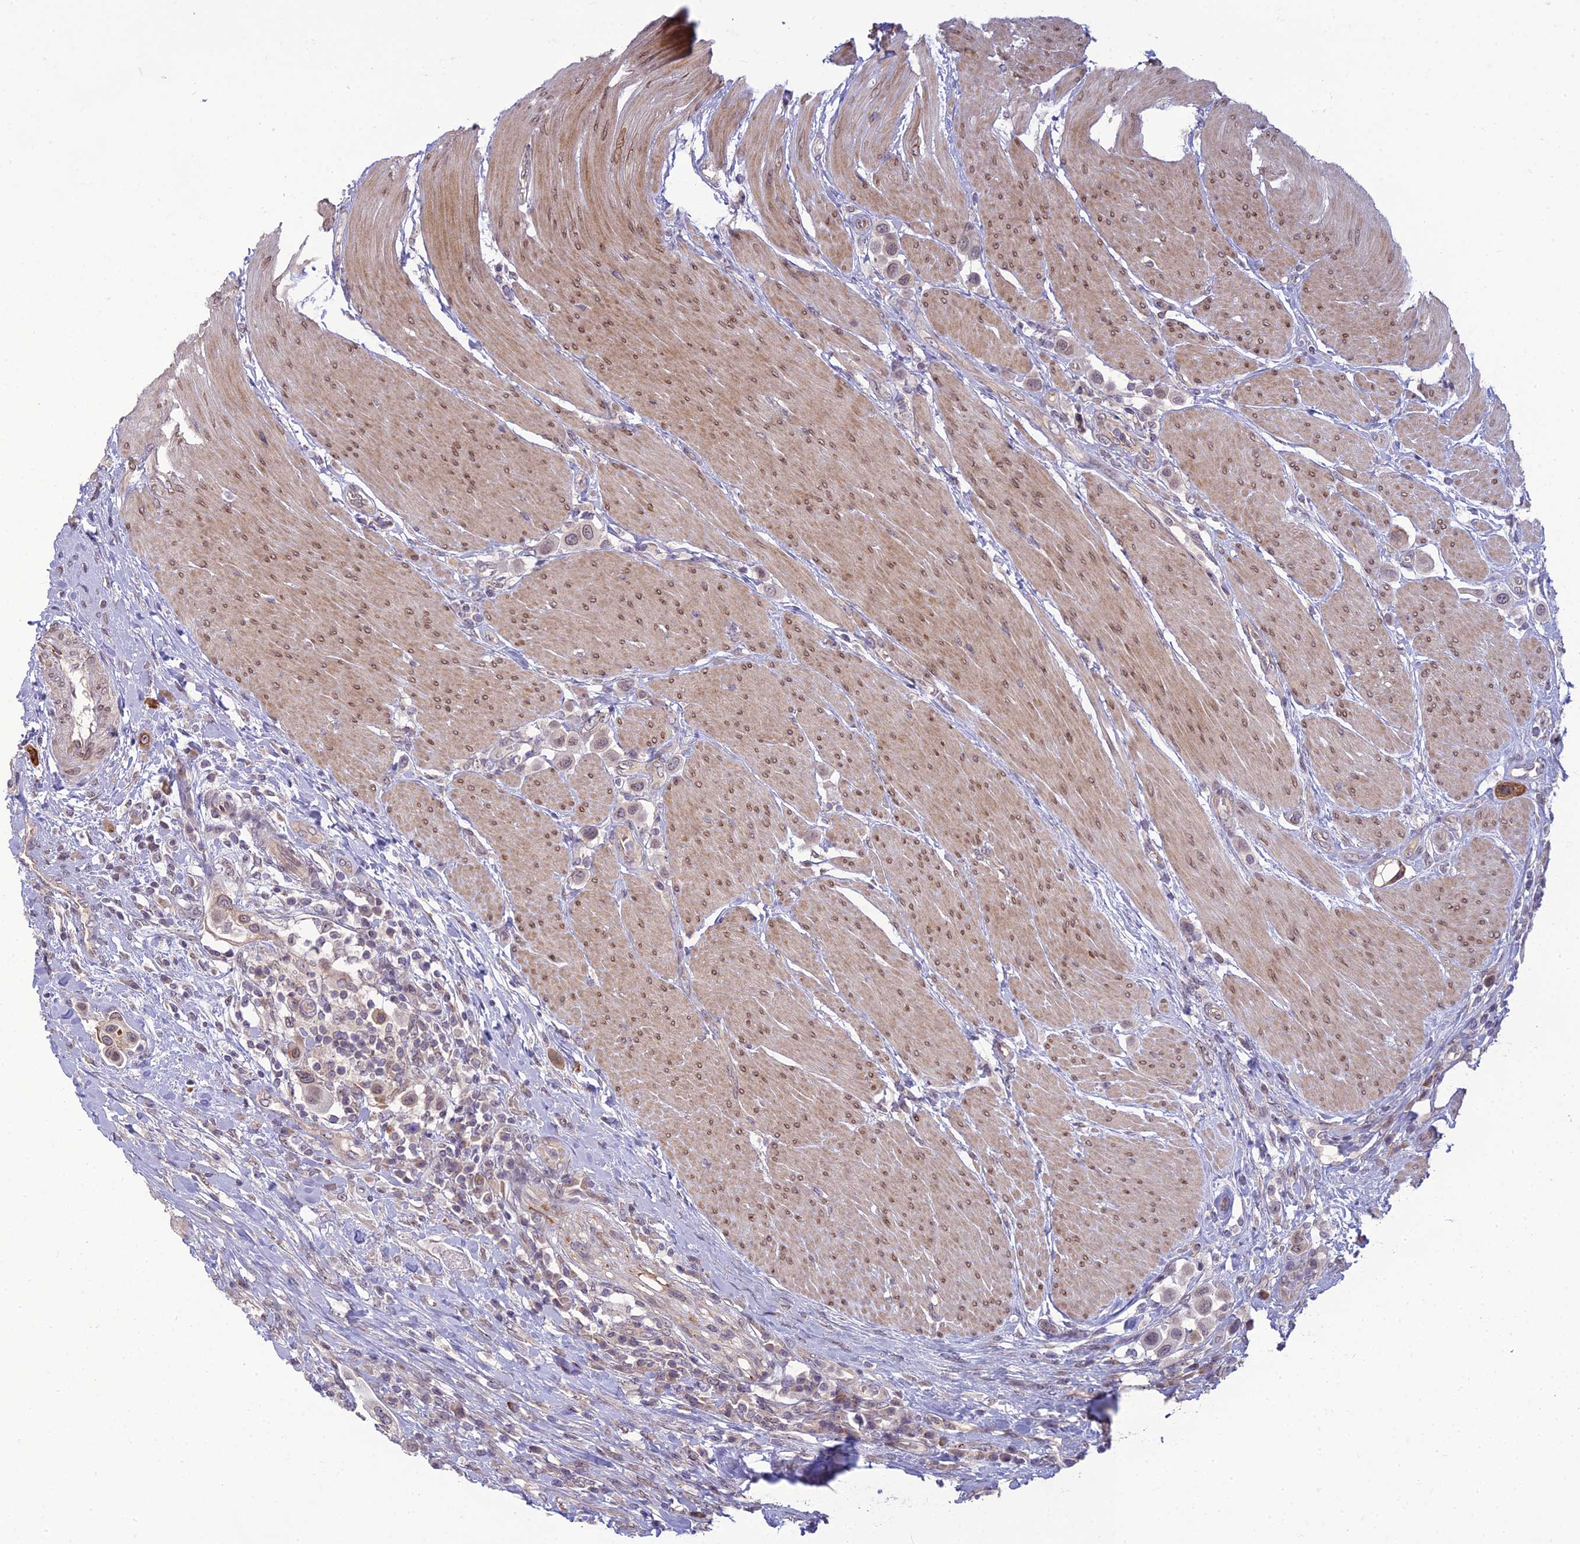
{"staining": {"intensity": "weak", "quantity": "<25%", "location": "nuclear"}, "tissue": "urothelial cancer", "cell_type": "Tumor cells", "image_type": "cancer", "snomed": [{"axis": "morphology", "description": "Urothelial carcinoma, High grade"}, {"axis": "topography", "description": "Urinary bladder"}], "caption": "A photomicrograph of human urothelial cancer is negative for staining in tumor cells.", "gene": "DTX2", "patient": {"sex": "male", "age": 50}}